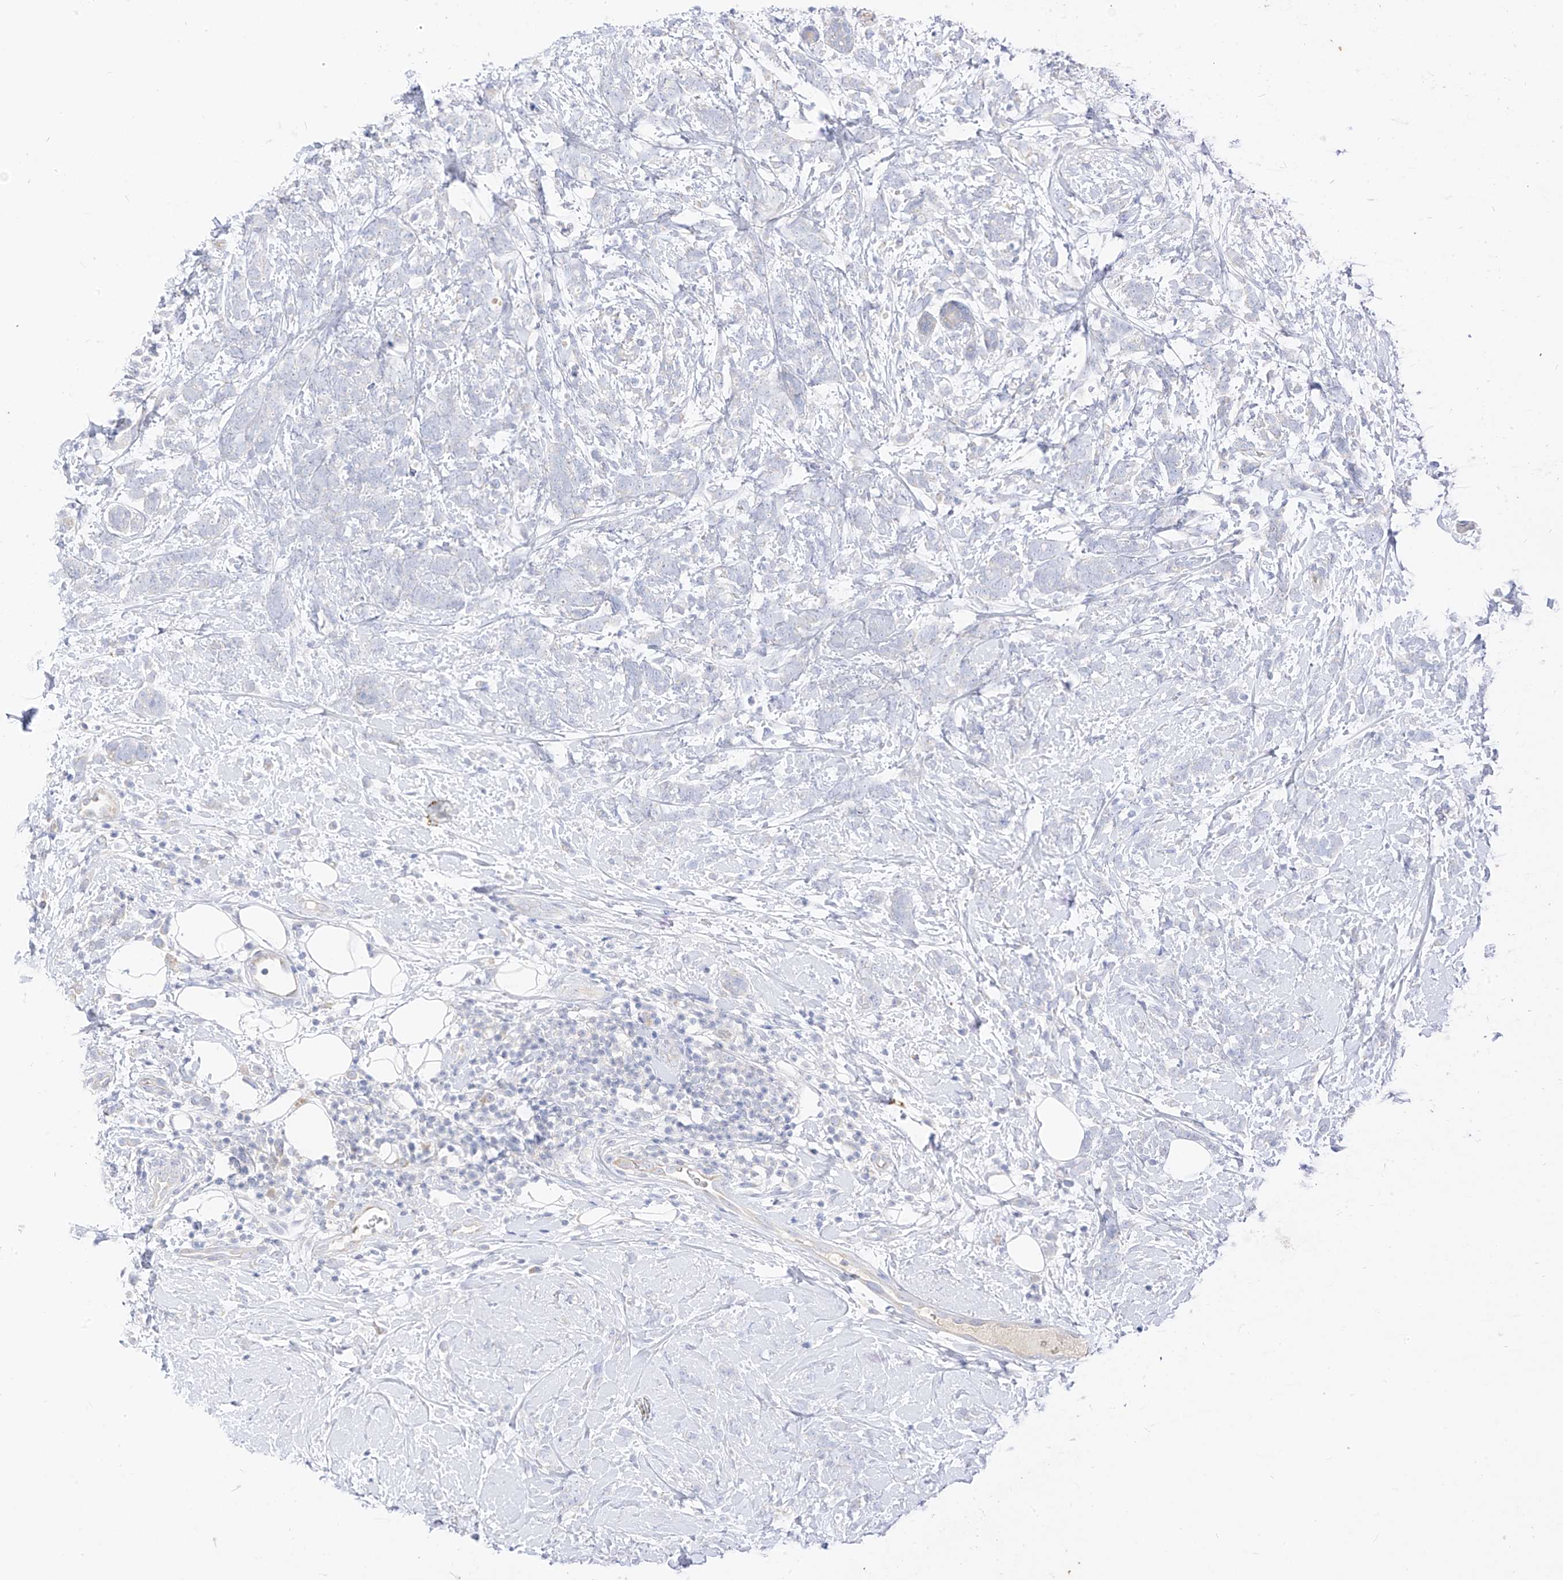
{"staining": {"intensity": "negative", "quantity": "none", "location": "none"}, "tissue": "breast cancer", "cell_type": "Tumor cells", "image_type": "cancer", "snomed": [{"axis": "morphology", "description": "Lobular carcinoma"}, {"axis": "topography", "description": "Breast"}], "caption": "High power microscopy photomicrograph of an IHC photomicrograph of lobular carcinoma (breast), revealing no significant expression in tumor cells.", "gene": "RASA2", "patient": {"sex": "female", "age": 58}}